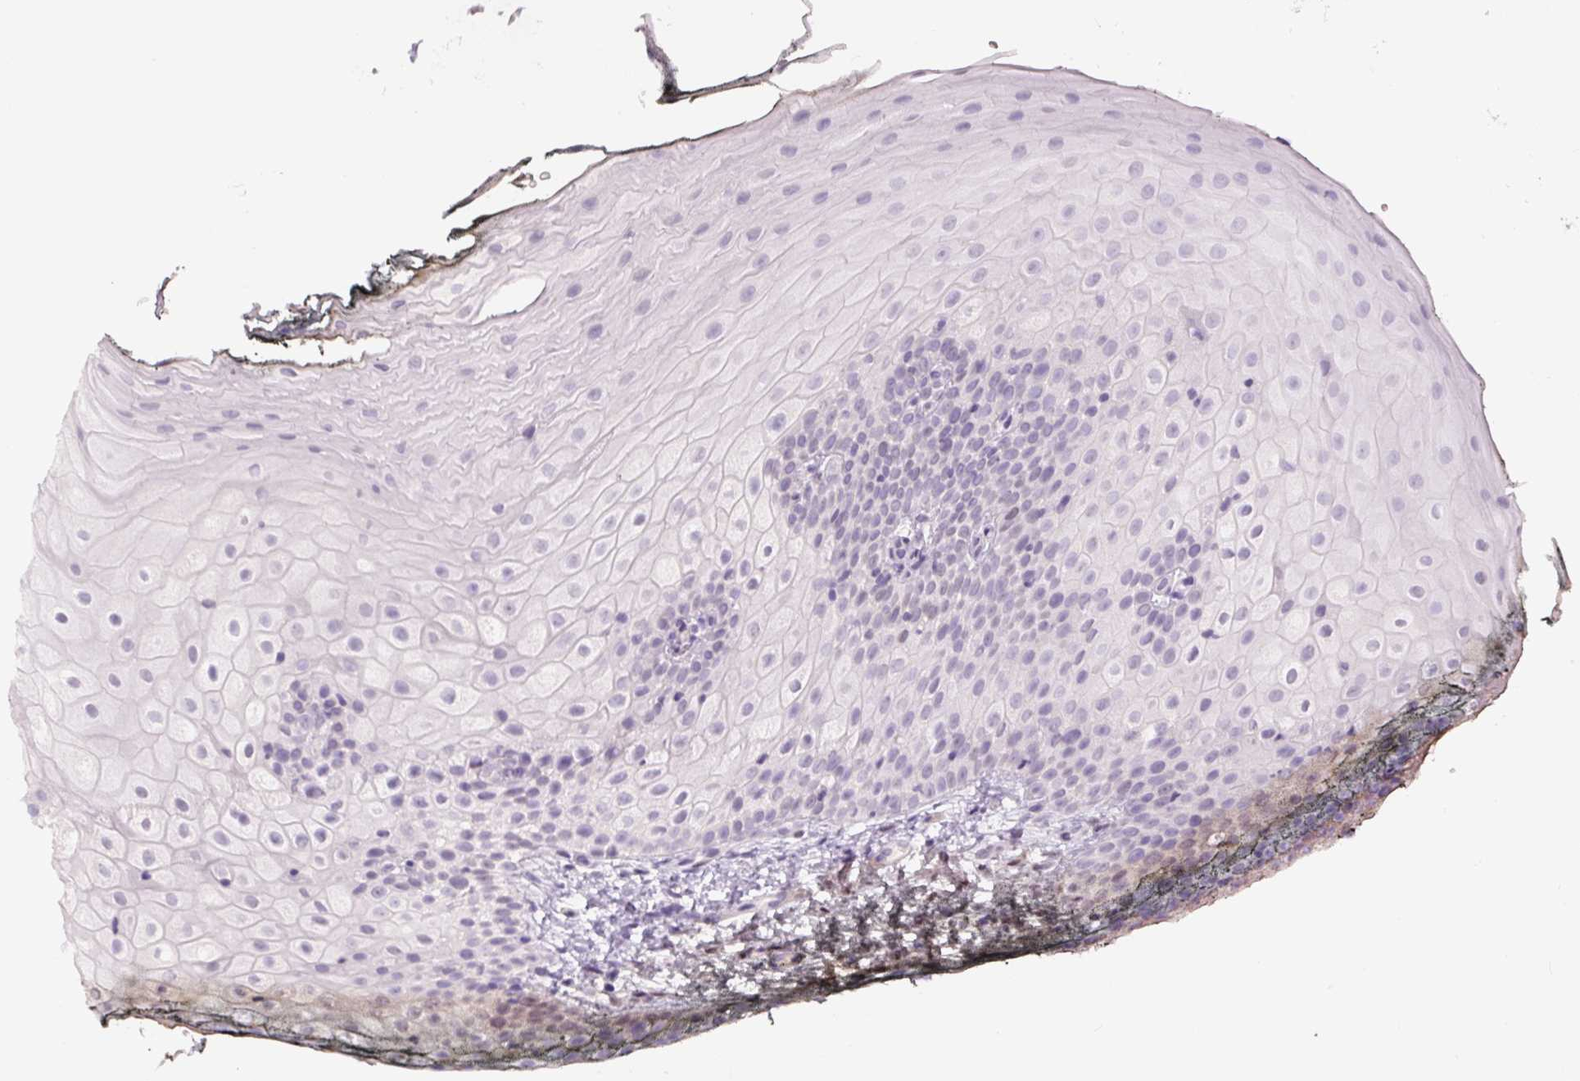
{"staining": {"intensity": "negative", "quantity": "none", "location": "none"}, "tissue": "oral mucosa", "cell_type": "Squamous epithelial cells", "image_type": "normal", "snomed": [{"axis": "morphology", "description": "Normal tissue, NOS"}, {"axis": "topography", "description": "Oral tissue"}], "caption": "This is an IHC image of benign oral mucosa. There is no expression in squamous epithelial cells.", "gene": "SIX1", "patient": {"sex": "male", "age": 75}}